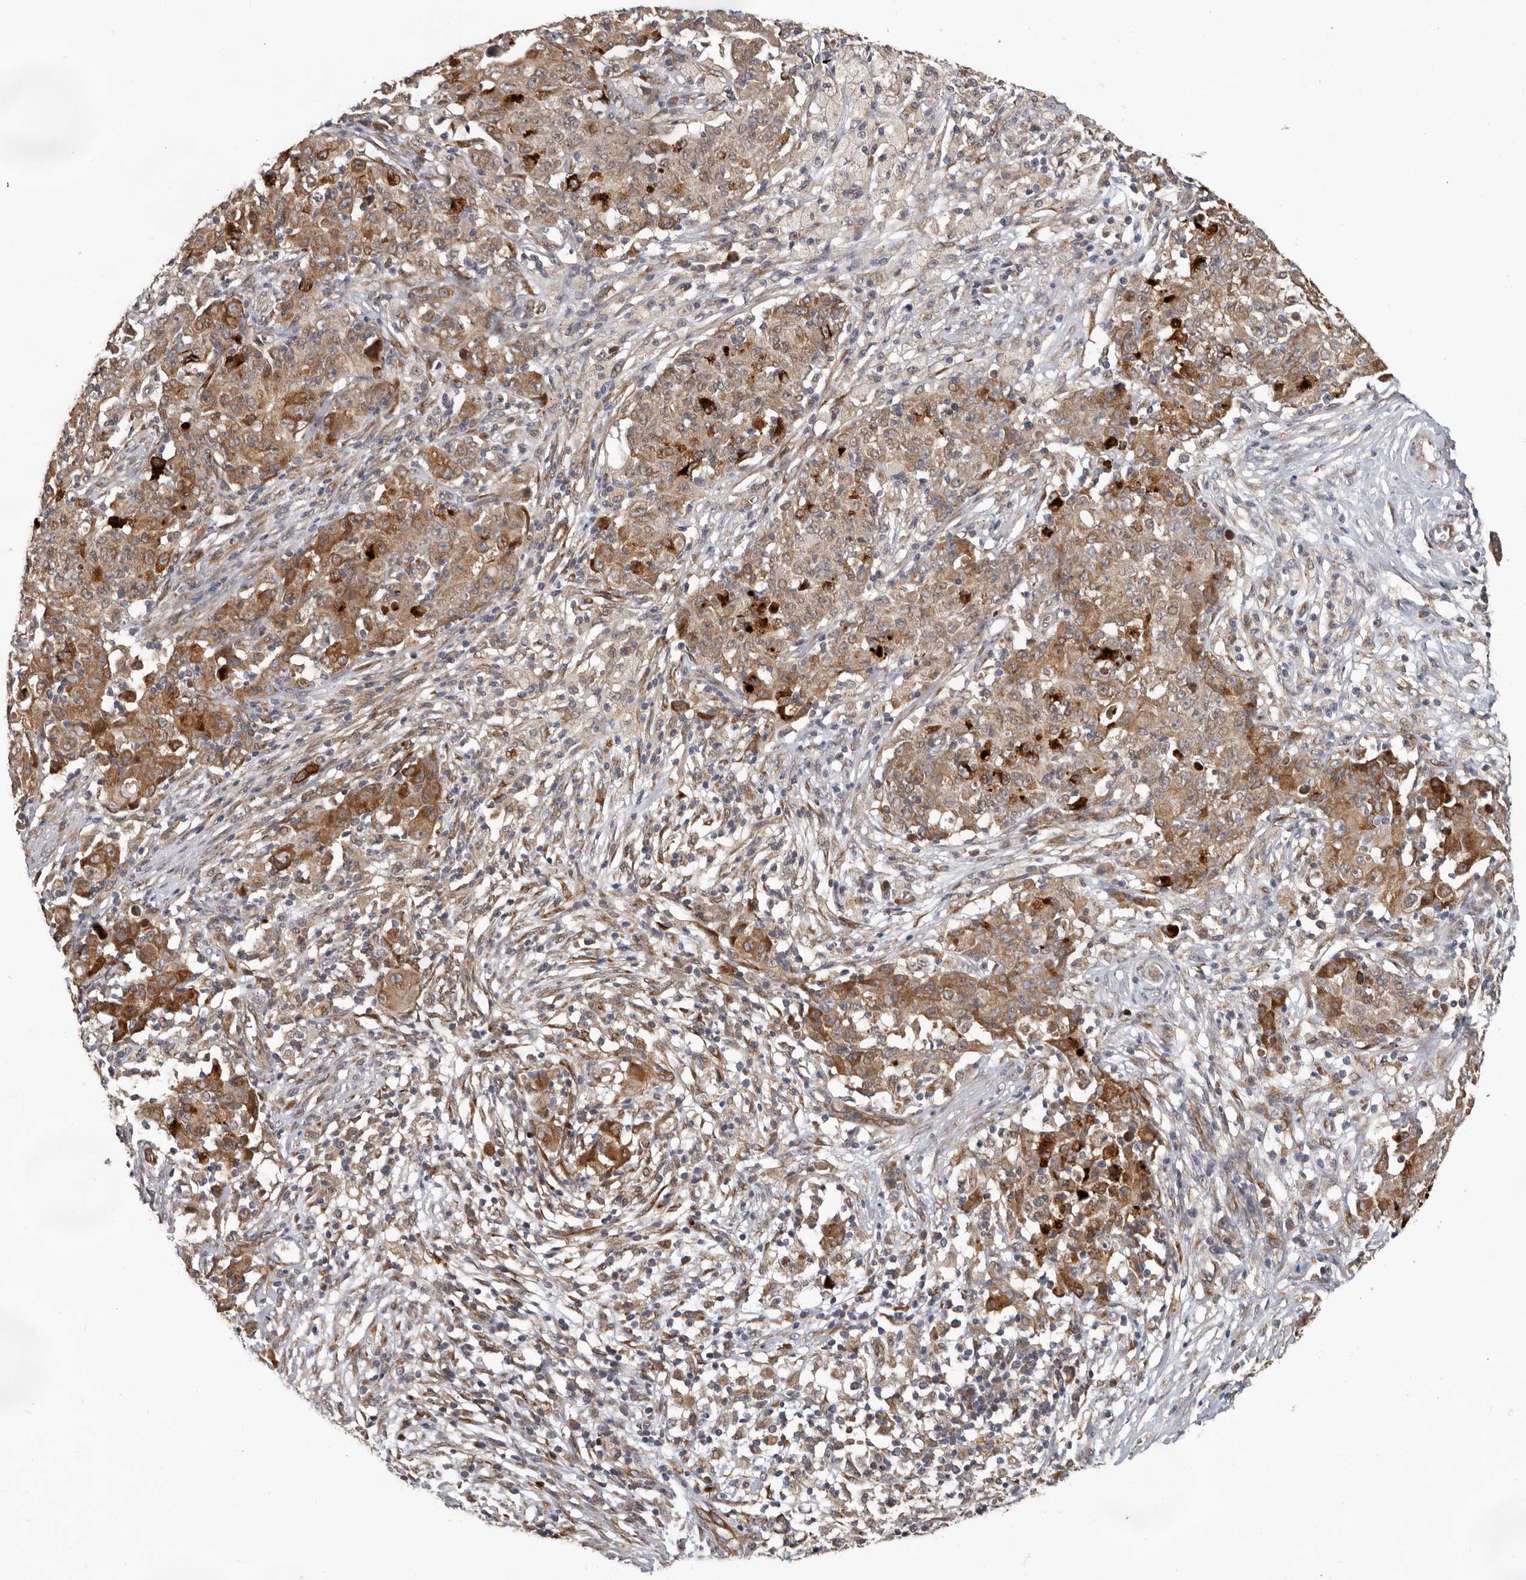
{"staining": {"intensity": "moderate", "quantity": ">75%", "location": "cytoplasmic/membranous"}, "tissue": "ovarian cancer", "cell_type": "Tumor cells", "image_type": "cancer", "snomed": [{"axis": "morphology", "description": "Carcinoma, endometroid"}, {"axis": "topography", "description": "Ovary"}], "caption": "An image of ovarian endometroid carcinoma stained for a protein exhibits moderate cytoplasmic/membranous brown staining in tumor cells.", "gene": "MTF1", "patient": {"sex": "female", "age": 42}}